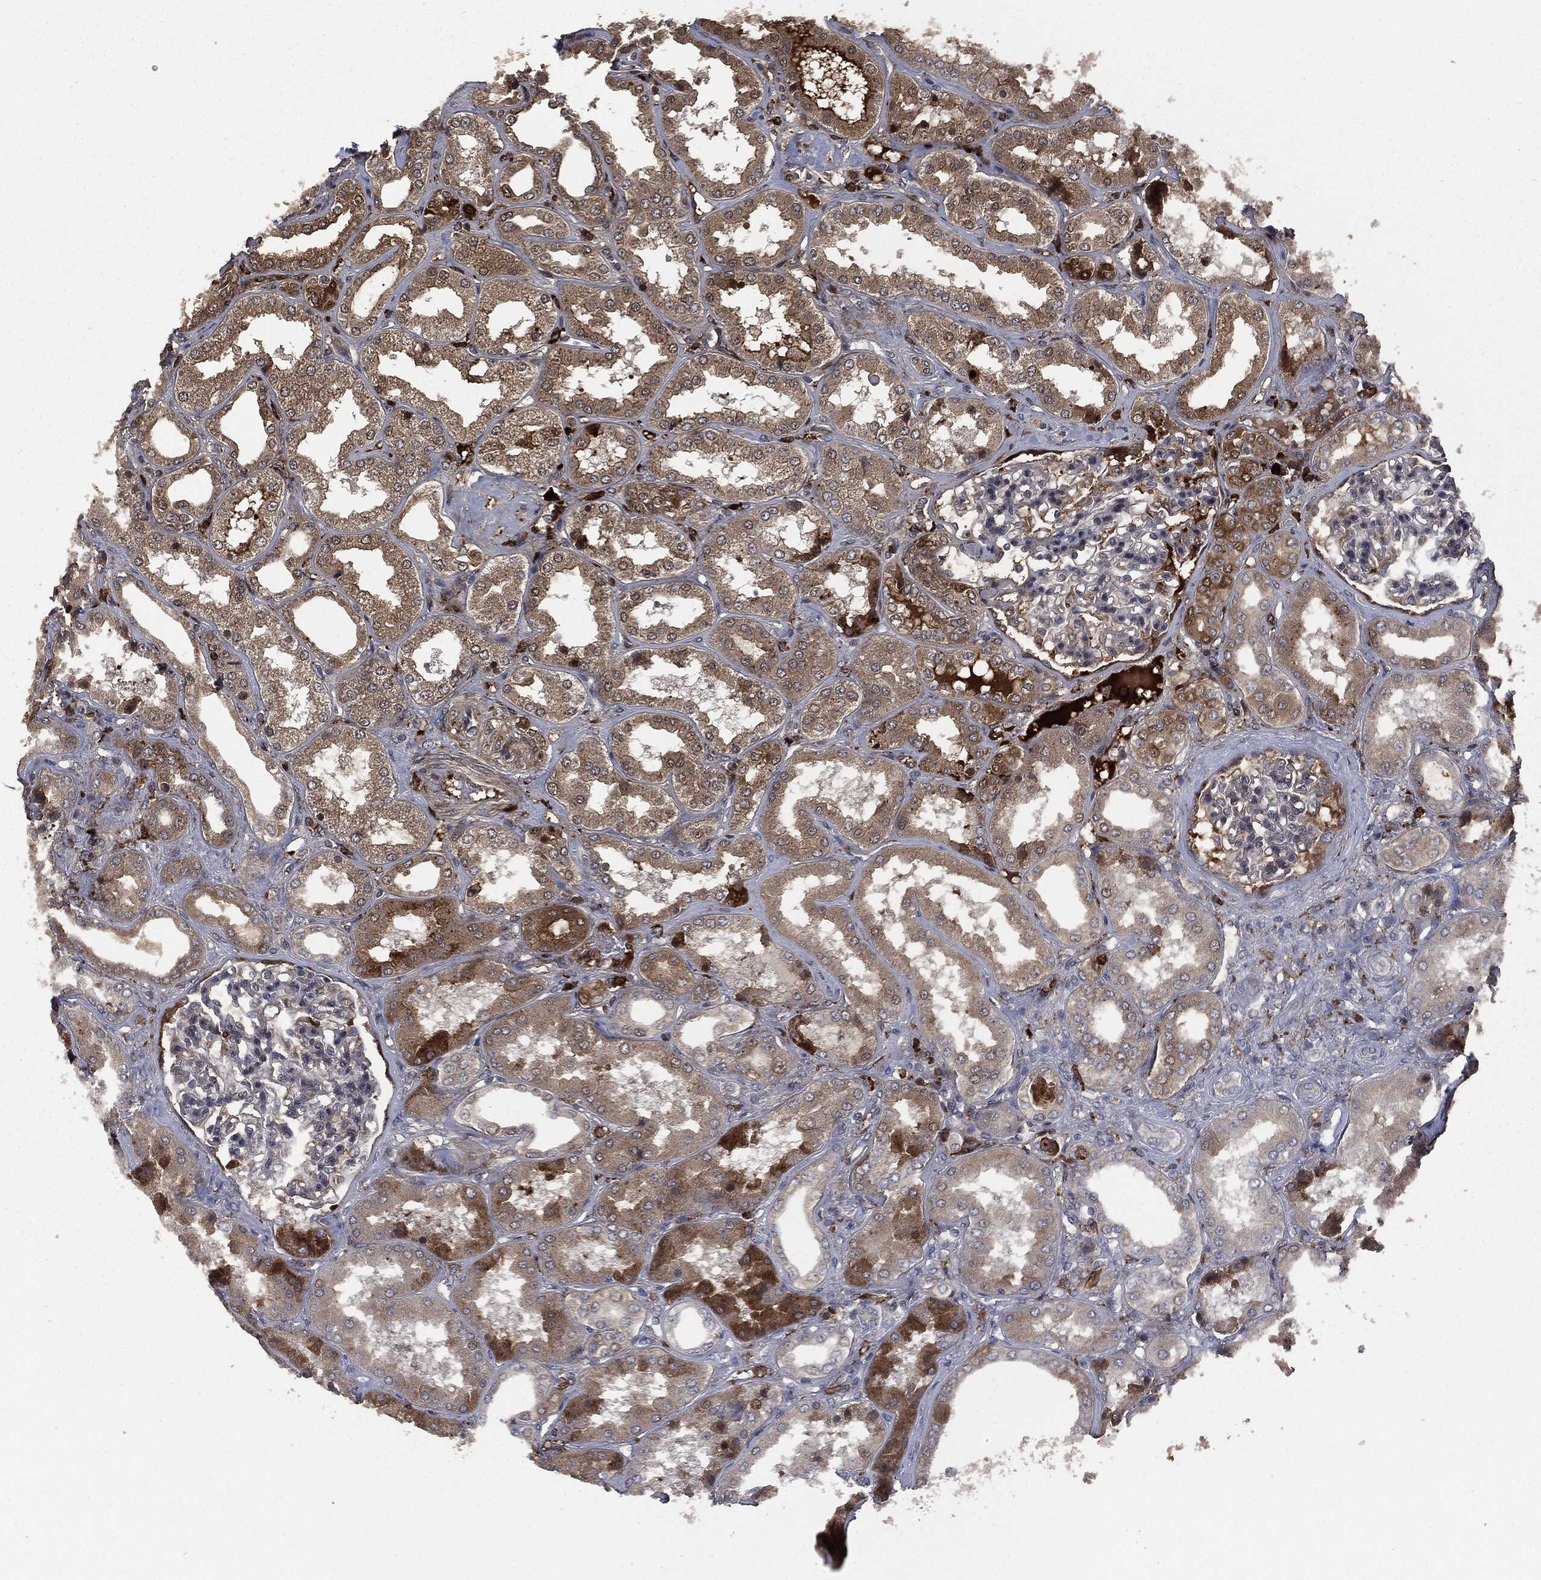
{"staining": {"intensity": "moderate", "quantity": "<25%", "location": "cytoplasmic/membranous"}, "tissue": "kidney", "cell_type": "Cells in glomeruli", "image_type": "normal", "snomed": [{"axis": "morphology", "description": "Normal tissue, NOS"}, {"axis": "topography", "description": "Kidney"}], "caption": "The immunohistochemical stain shows moderate cytoplasmic/membranous staining in cells in glomeruli of benign kidney. (IHC, brightfield microscopy, high magnification).", "gene": "CRABP2", "patient": {"sex": "female", "age": 56}}